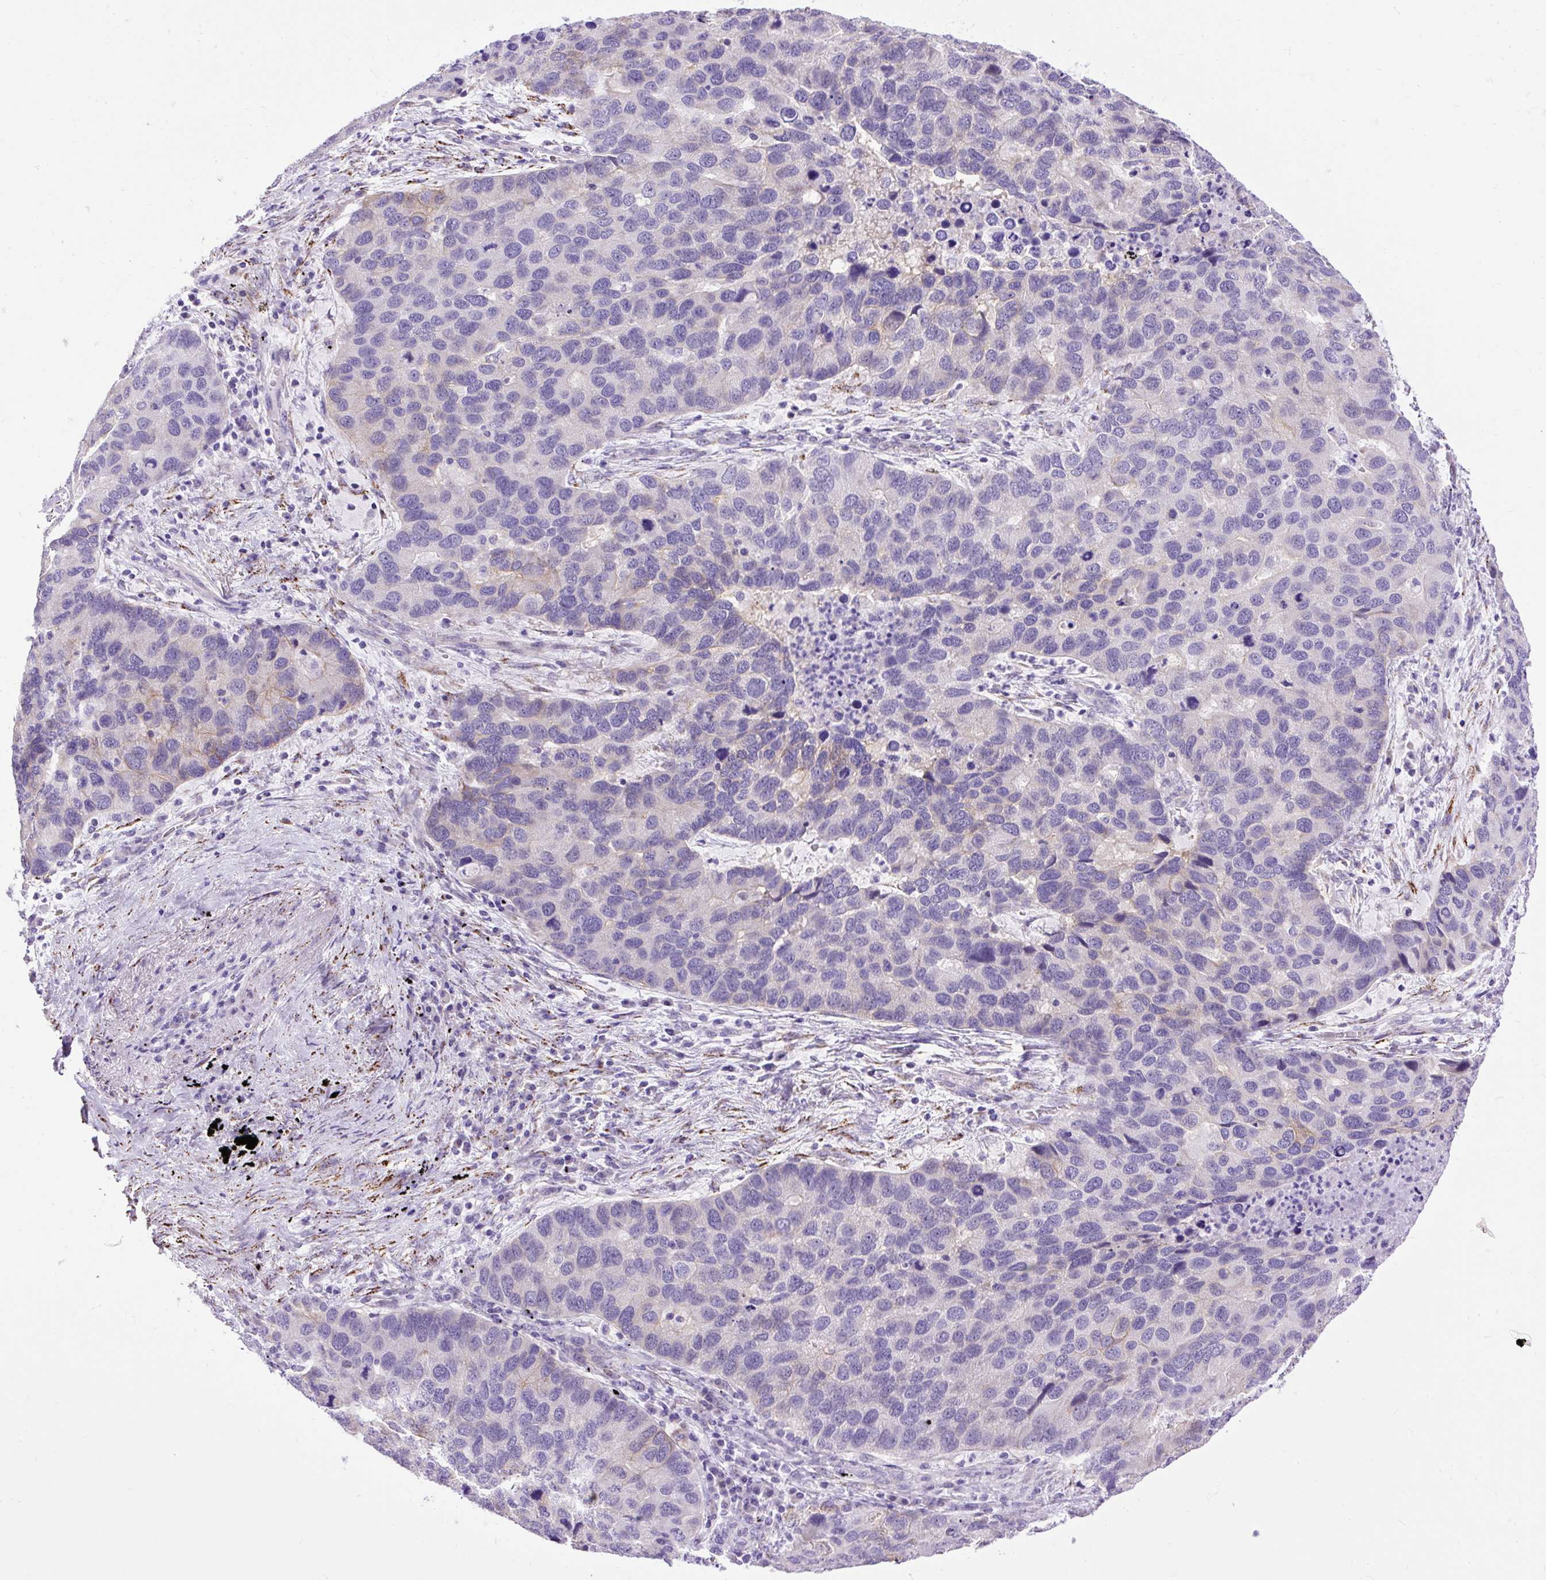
{"staining": {"intensity": "negative", "quantity": "none", "location": "none"}, "tissue": "lung cancer", "cell_type": "Tumor cells", "image_type": "cancer", "snomed": [{"axis": "morphology", "description": "Aneuploidy"}, {"axis": "morphology", "description": "Adenocarcinoma, NOS"}, {"axis": "topography", "description": "Lymph node"}, {"axis": "topography", "description": "Lung"}], "caption": "Lung adenocarcinoma was stained to show a protein in brown. There is no significant expression in tumor cells.", "gene": "ZNF256", "patient": {"sex": "female", "age": 74}}